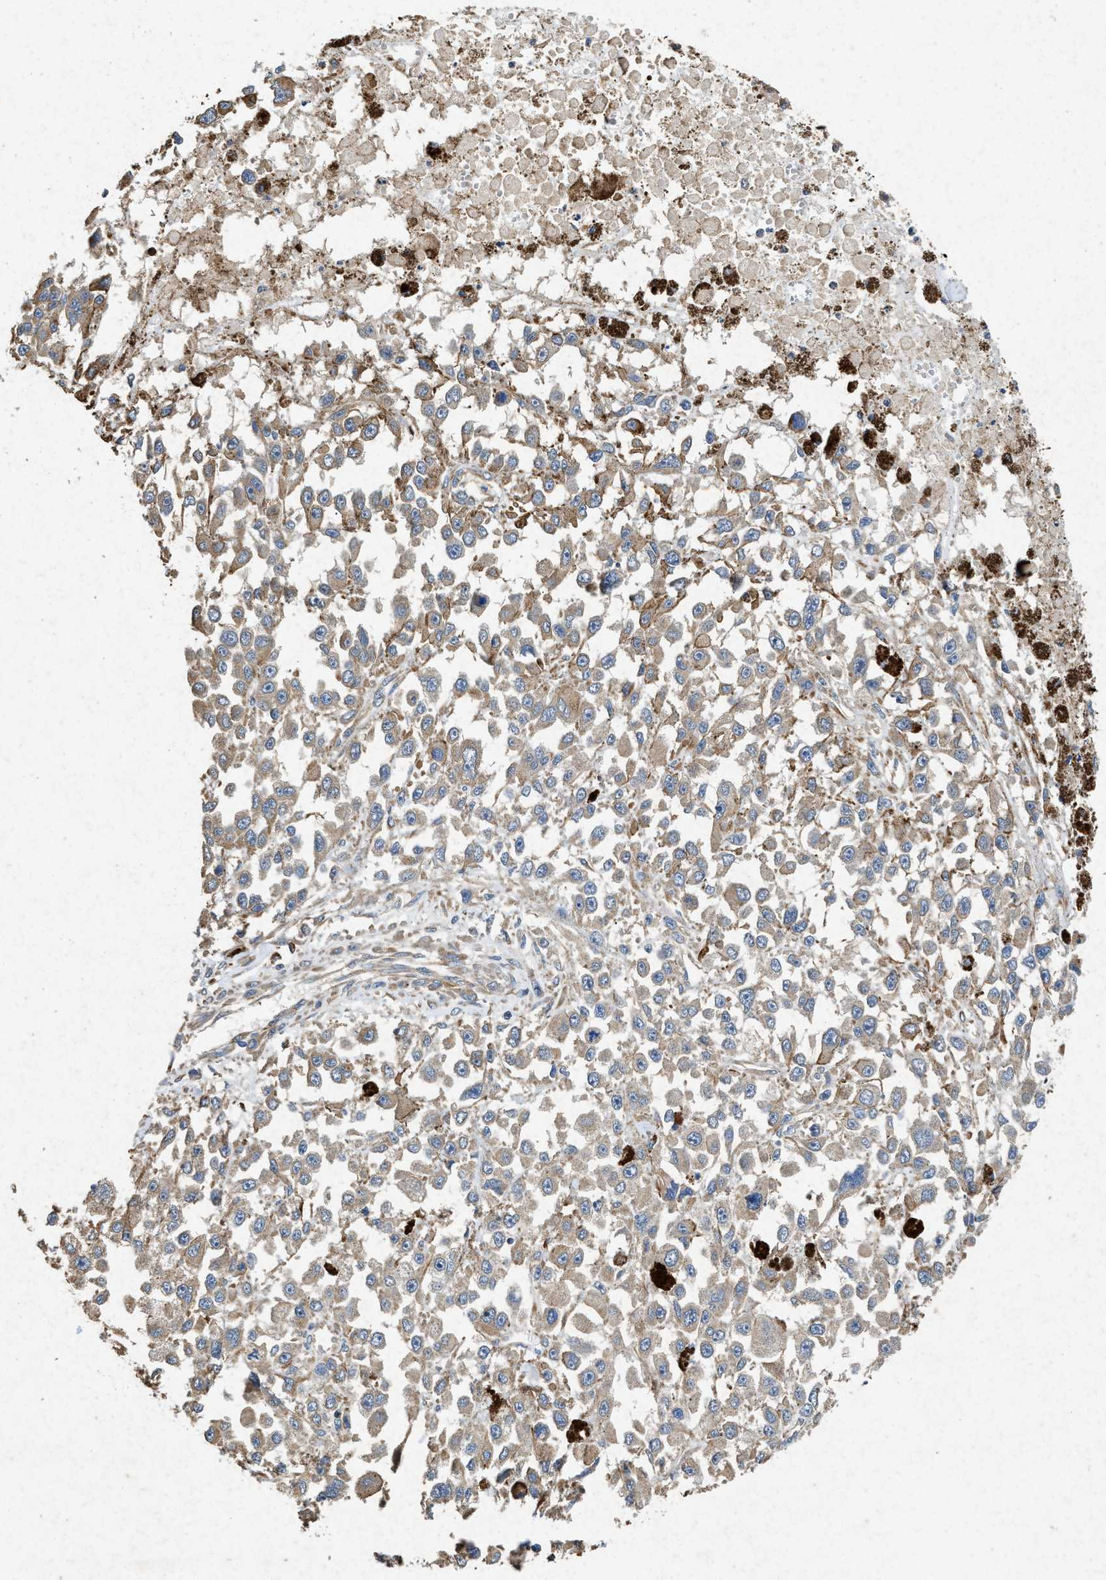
{"staining": {"intensity": "moderate", "quantity": "25%-75%", "location": "cytoplasmic/membranous"}, "tissue": "melanoma", "cell_type": "Tumor cells", "image_type": "cancer", "snomed": [{"axis": "morphology", "description": "Malignant melanoma, Metastatic site"}, {"axis": "topography", "description": "Lymph node"}], "caption": "This is a histology image of immunohistochemistry (IHC) staining of melanoma, which shows moderate staining in the cytoplasmic/membranous of tumor cells.", "gene": "CDK15", "patient": {"sex": "male", "age": 59}}